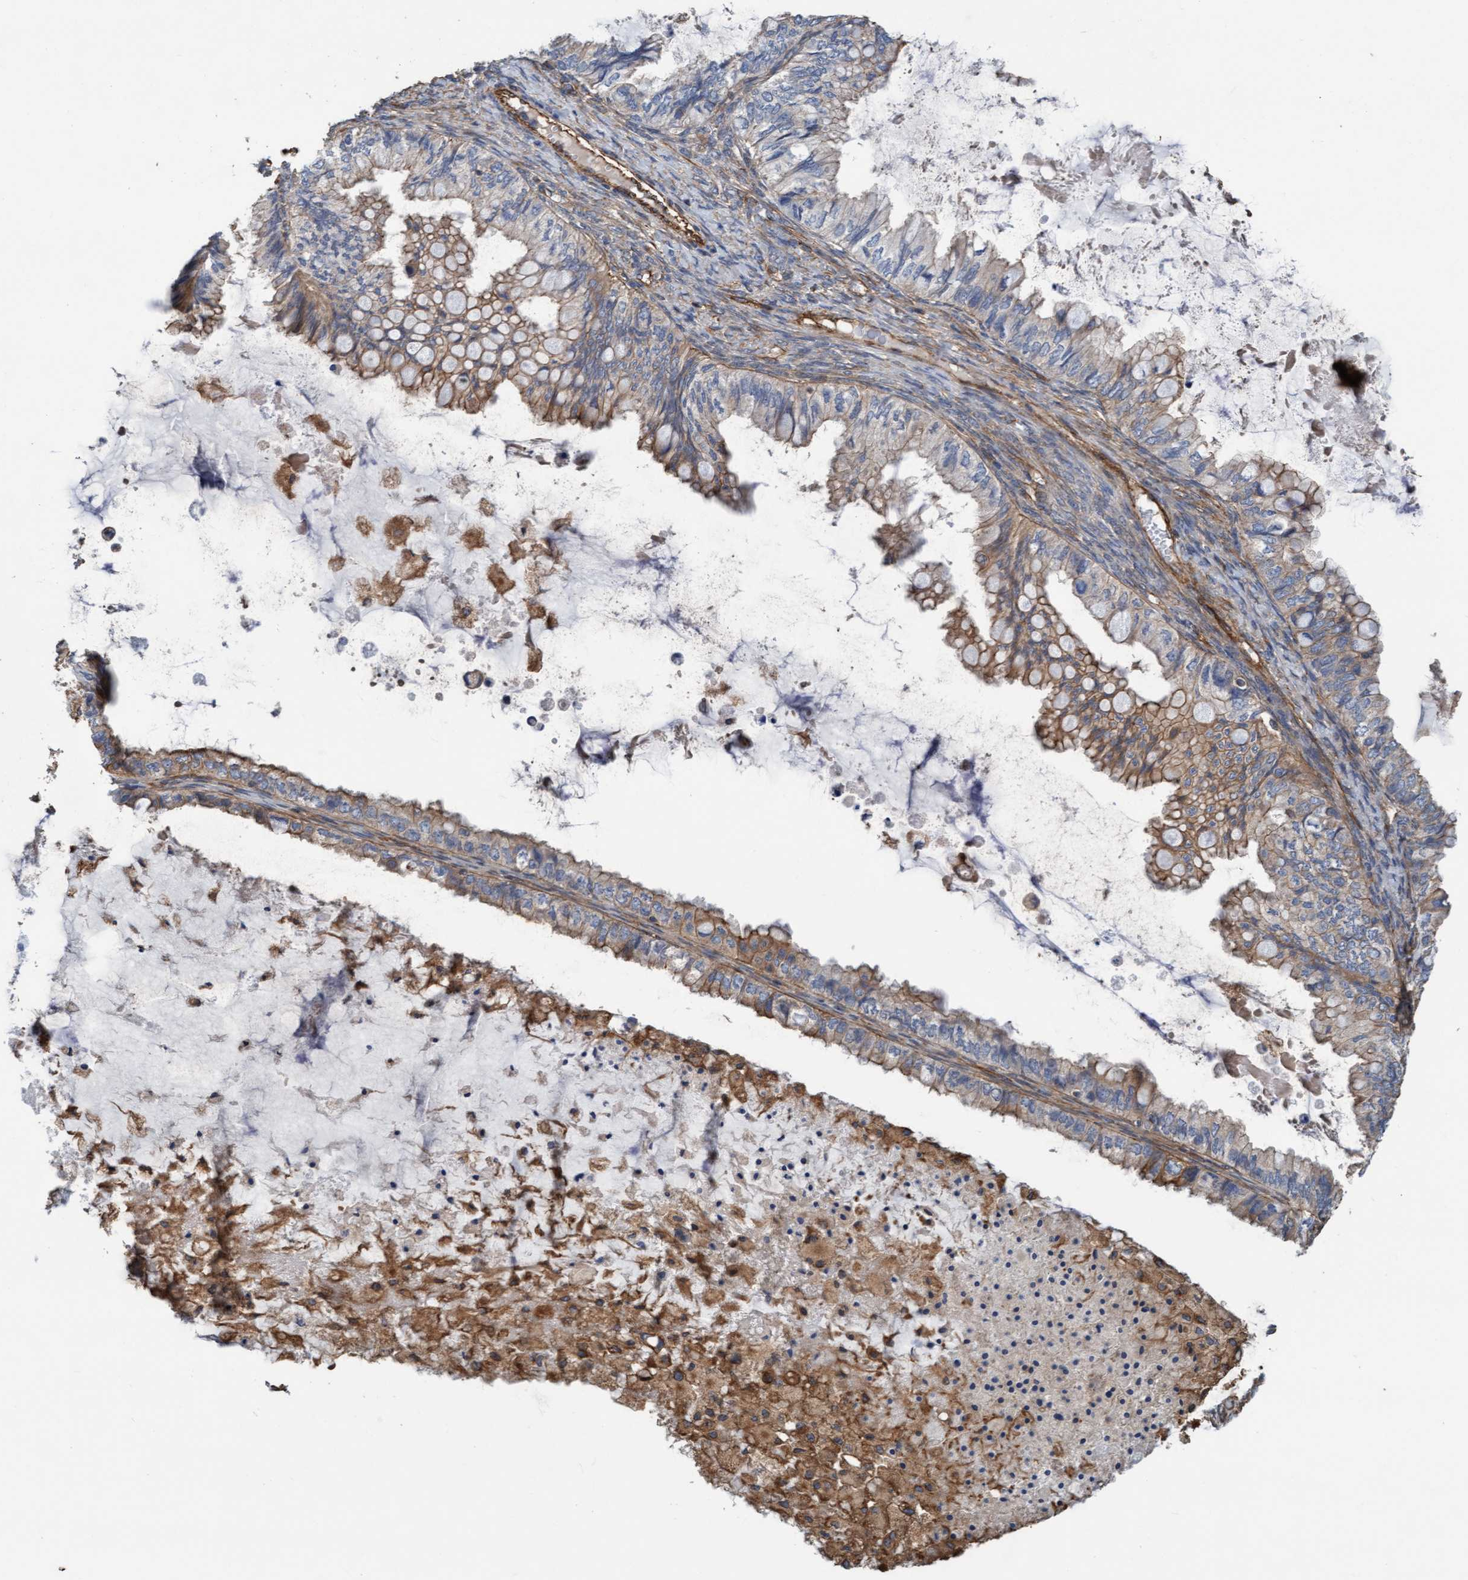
{"staining": {"intensity": "weak", "quantity": ">75%", "location": "cytoplasmic/membranous"}, "tissue": "ovarian cancer", "cell_type": "Tumor cells", "image_type": "cancer", "snomed": [{"axis": "morphology", "description": "Cystadenocarcinoma, mucinous, NOS"}, {"axis": "topography", "description": "Ovary"}], "caption": "An immunohistochemistry photomicrograph of neoplastic tissue is shown. Protein staining in brown labels weak cytoplasmic/membranous positivity in ovarian cancer within tumor cells.", "gene": "STXBP4", "patient": {"sex": "female", "age": 80}}